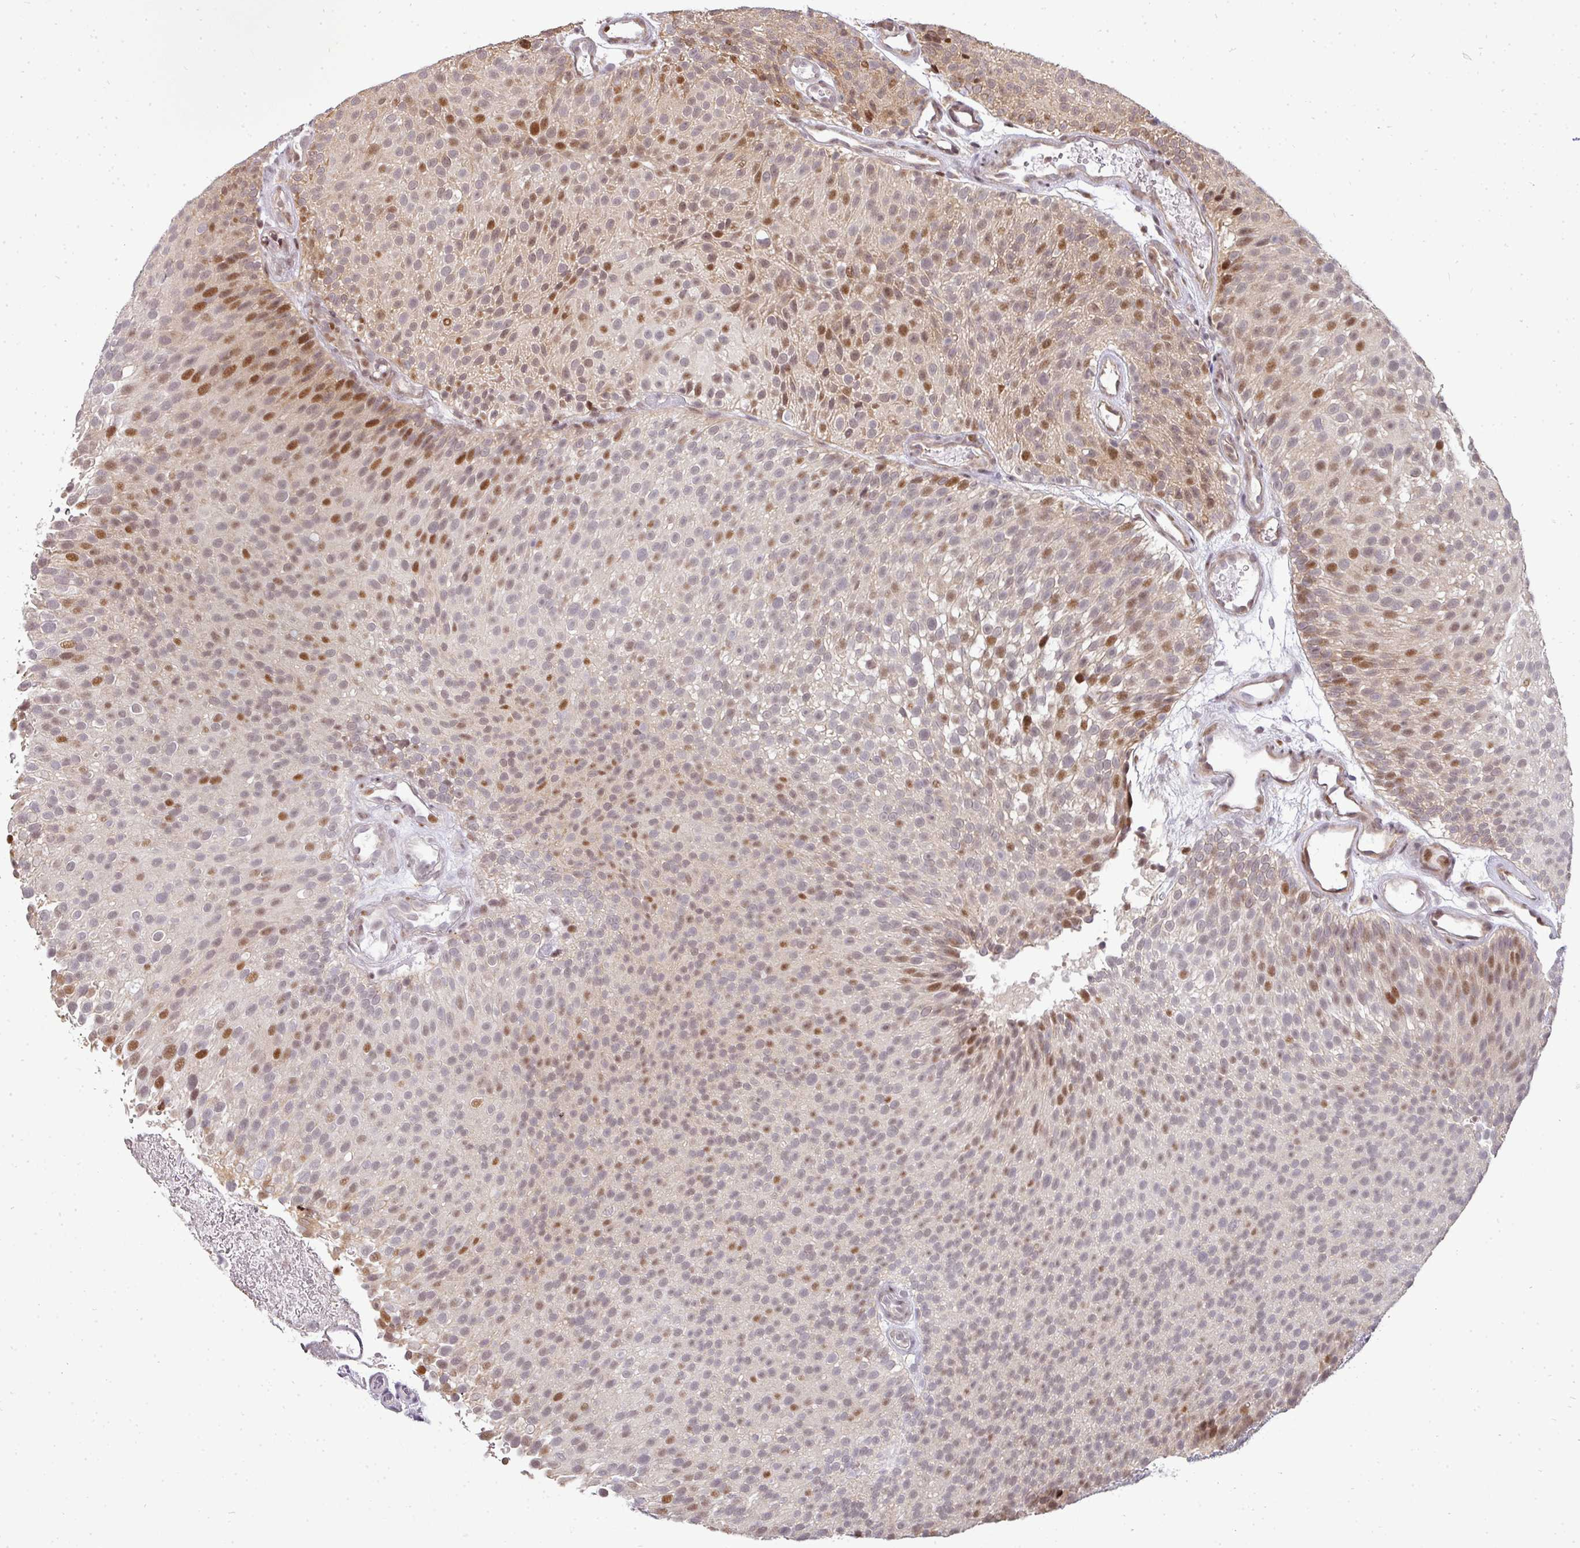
{"staining": {"intensity": "moderate", "quantity": "25%-75%", "location": "nuclear"}, "tissue": "urothelial cancer", "cell_type": "Tumor cells", "image_type": "cancer", "snomed": [{"axis": "morphology", "description": "Urothelial carcinoma, Low grade"}, {"axis": "topography", "description": "Urinary bladder"}], "caption": "A brown stain shows moderate nuclear expression of a protein in urothelial carcinoma (low-grade) tumor cells.", "gene": "PATZ1", "patient": {"sex": "male", "age": 78}}